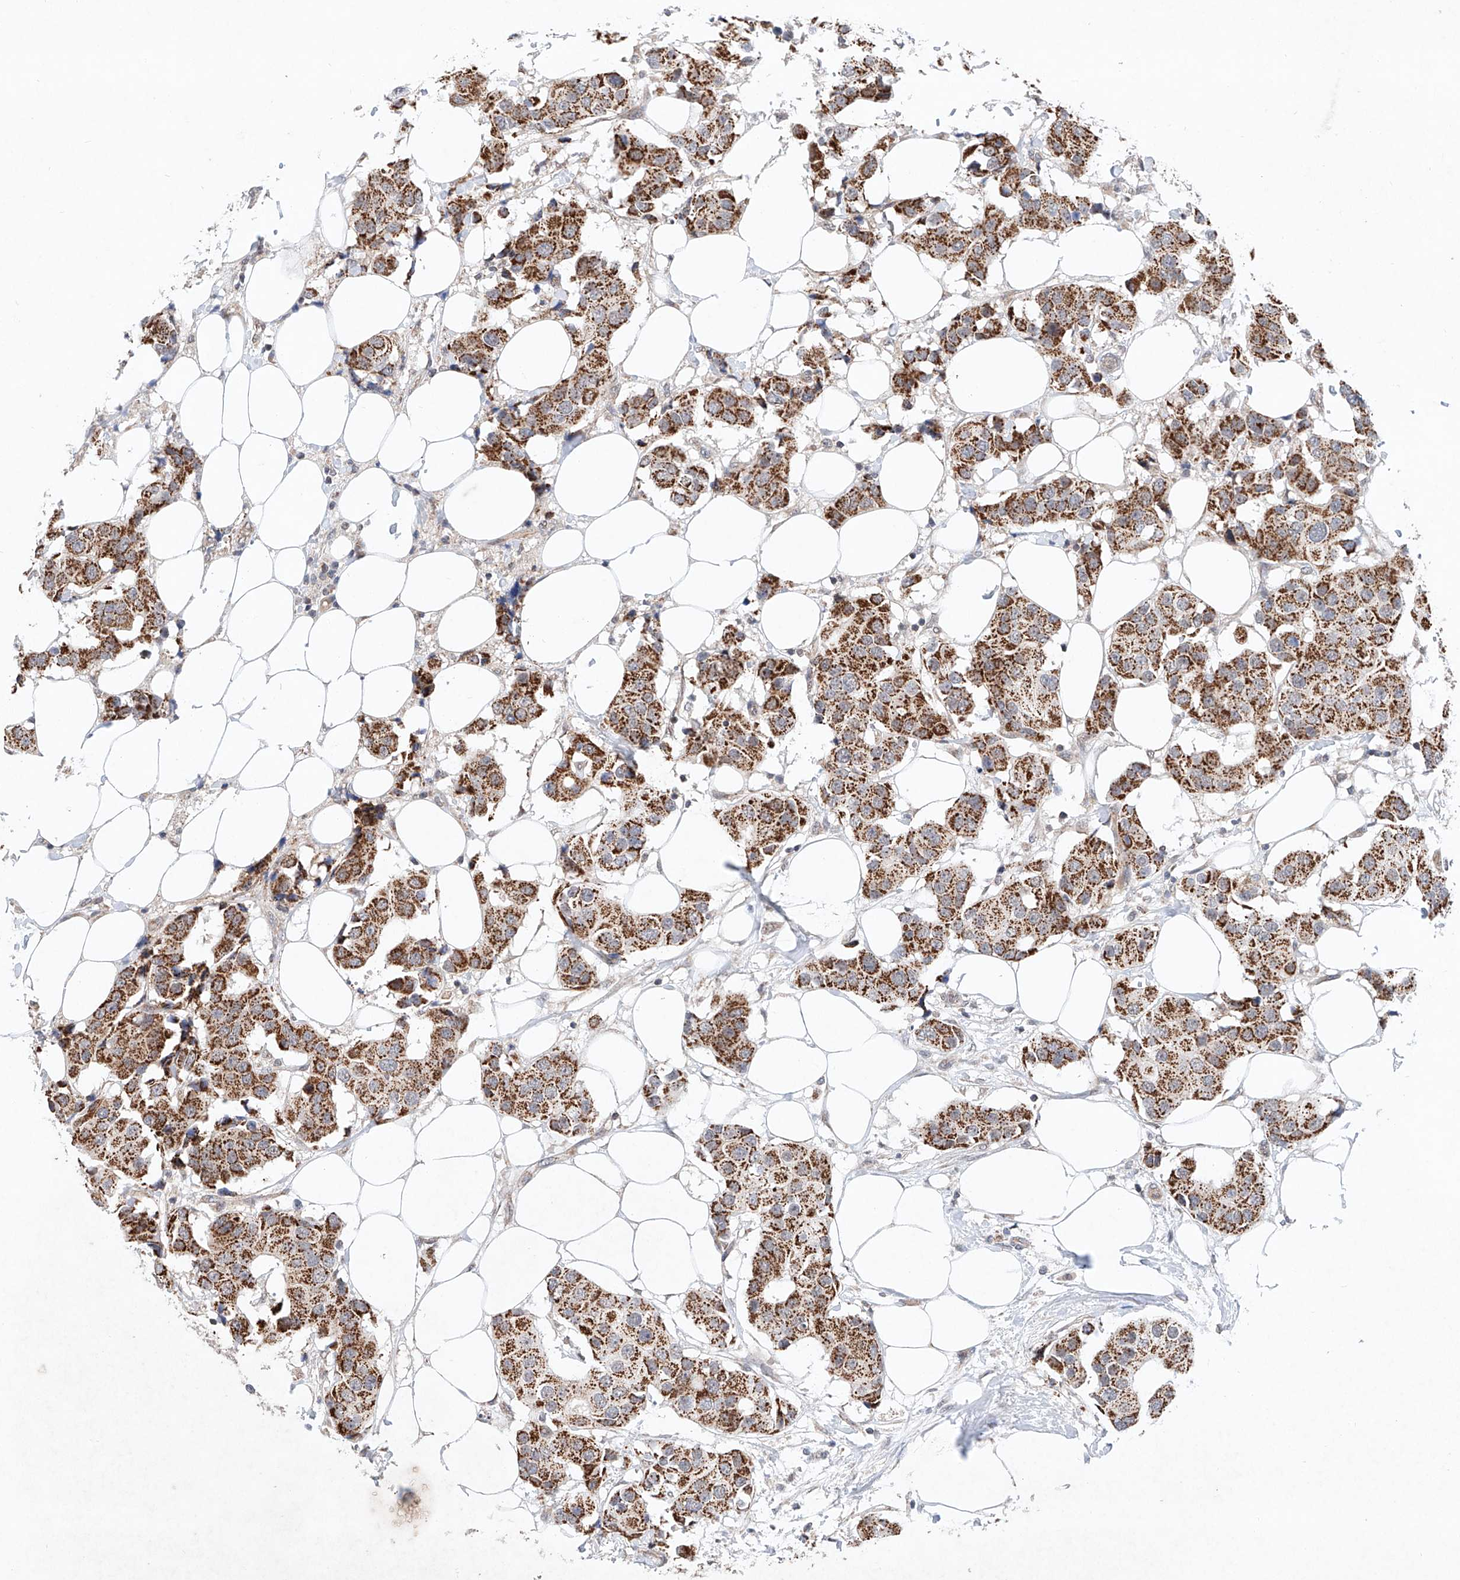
{"staining": {"intensity": "strong", "quantity": ">75%", "location": "cytoplasmic/membranous"}, "tissue": "breast cancer", "cell_type": "Tumor cells", "image_type": "cancer", "snomed": [{"axis": "morphology", "description": "Normal tissue, NOS"}, {"axis": "morphology", "description": "Duct carcinoma"}, {"axis": "topography", "description": "Breast"}], "caption": "High-power microscopy captured an immunohistochemistry histopathology image of breast infiltrating ductal carcinoma, revealing strong cytoplasmic/membranous positivity in approximately >75% of tumor cells.", "gene": "FASTK", "patient": {"sex": "female", "age": 39}}